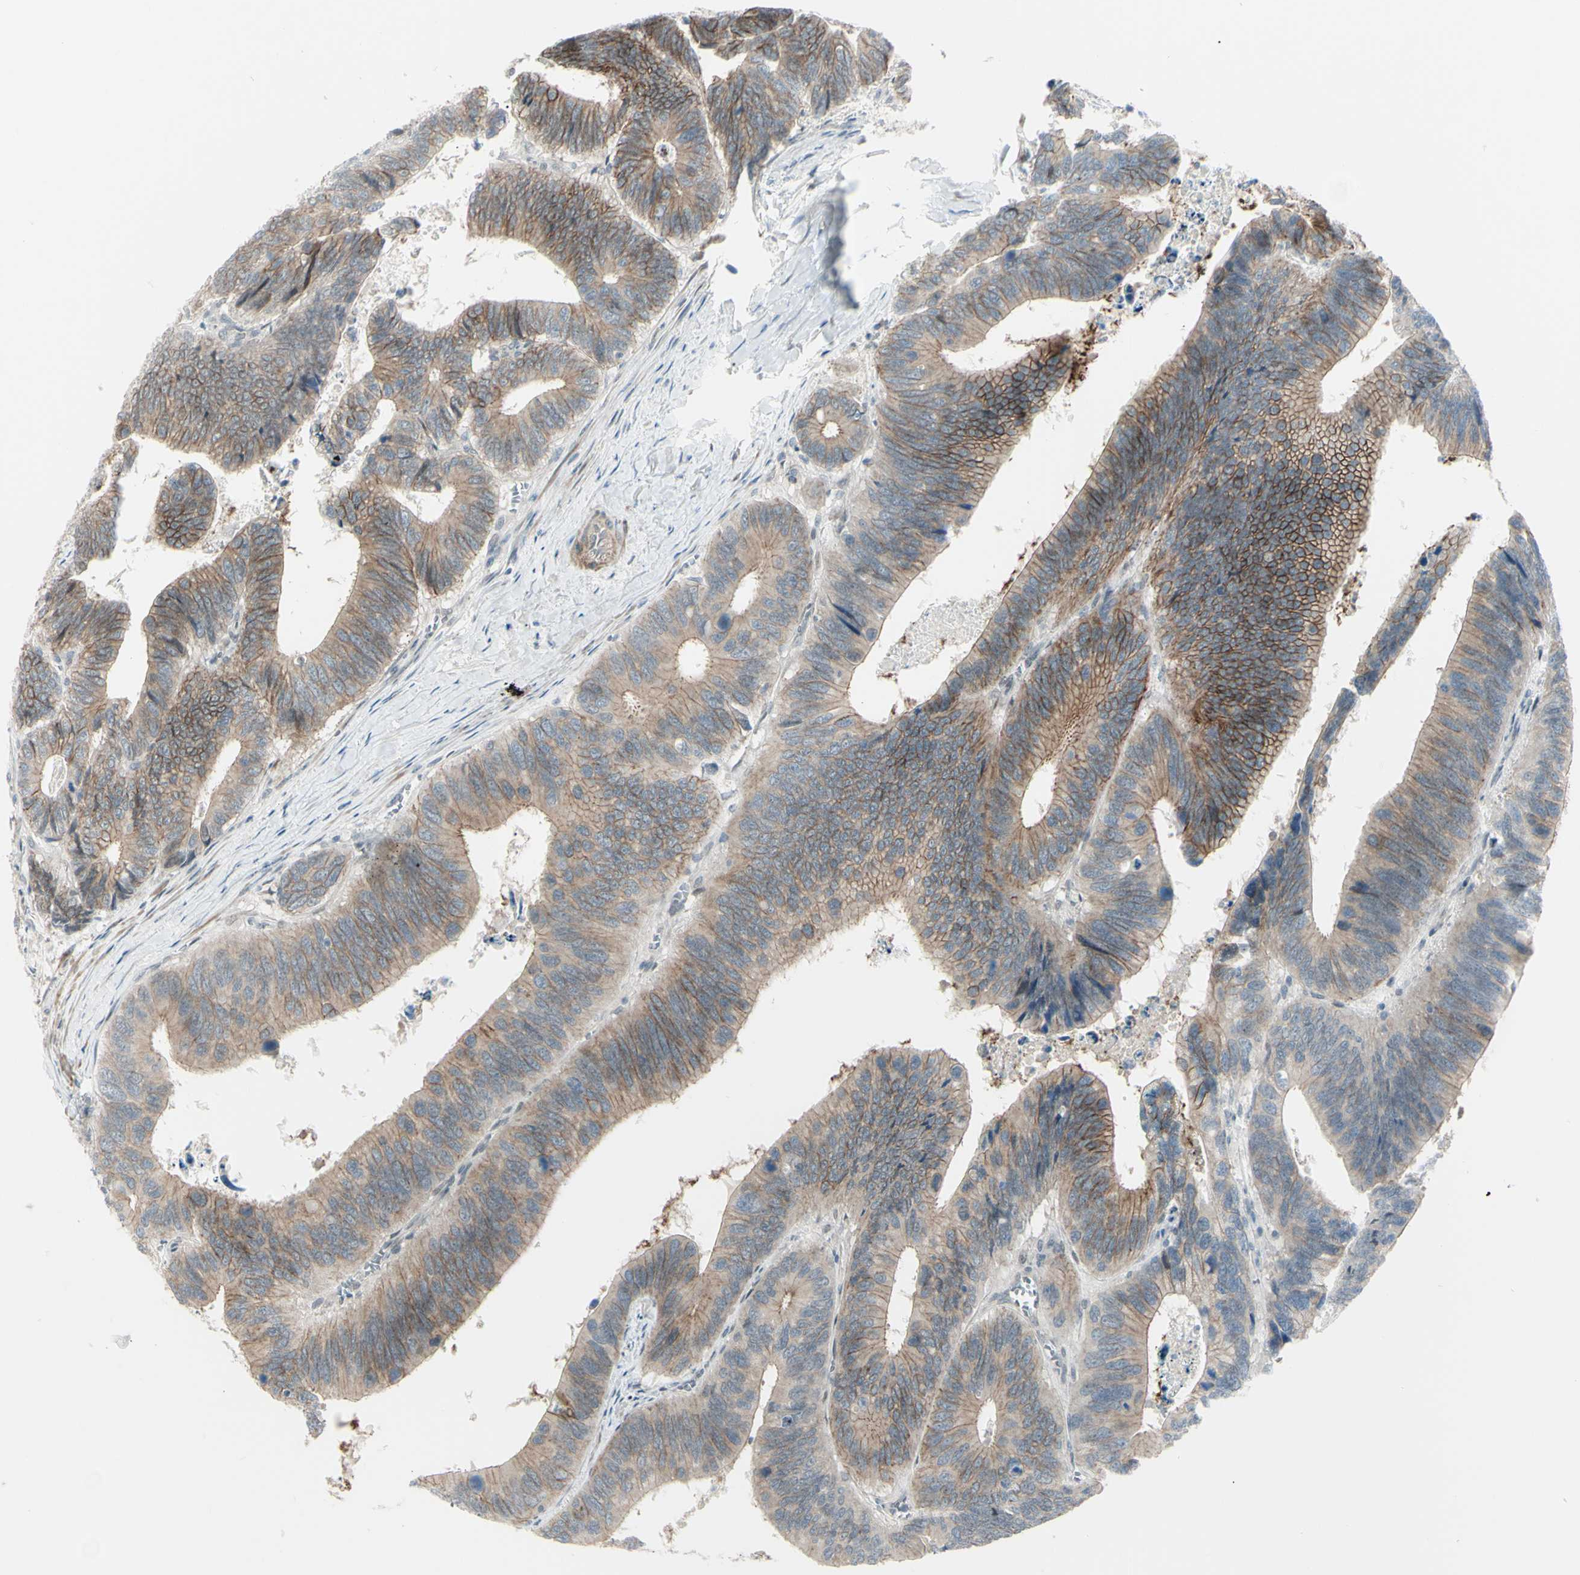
{"staining": {"intensity": "moderate", "quantity": ">75%", "location": "cytoplasmic/membranous"}, "tissue": "colorectal cancer", "cell_type": "Tumor cells", "image_type": "cancer", "snomed": [{"axis": "morphology", "description": "Adenocarcinoma, NOS"}, {"axis": "topography", "description": "Colon"}], "caption": "Immunohistochemistry (DAB) staining of human colorectal adenocarcinoma demonstrates moderate cytoplasmic/membranous protein positivity in about >75% of tumor cells.", "gene": "LRRK1", "patient": {"sex": "male", "age": 72}}